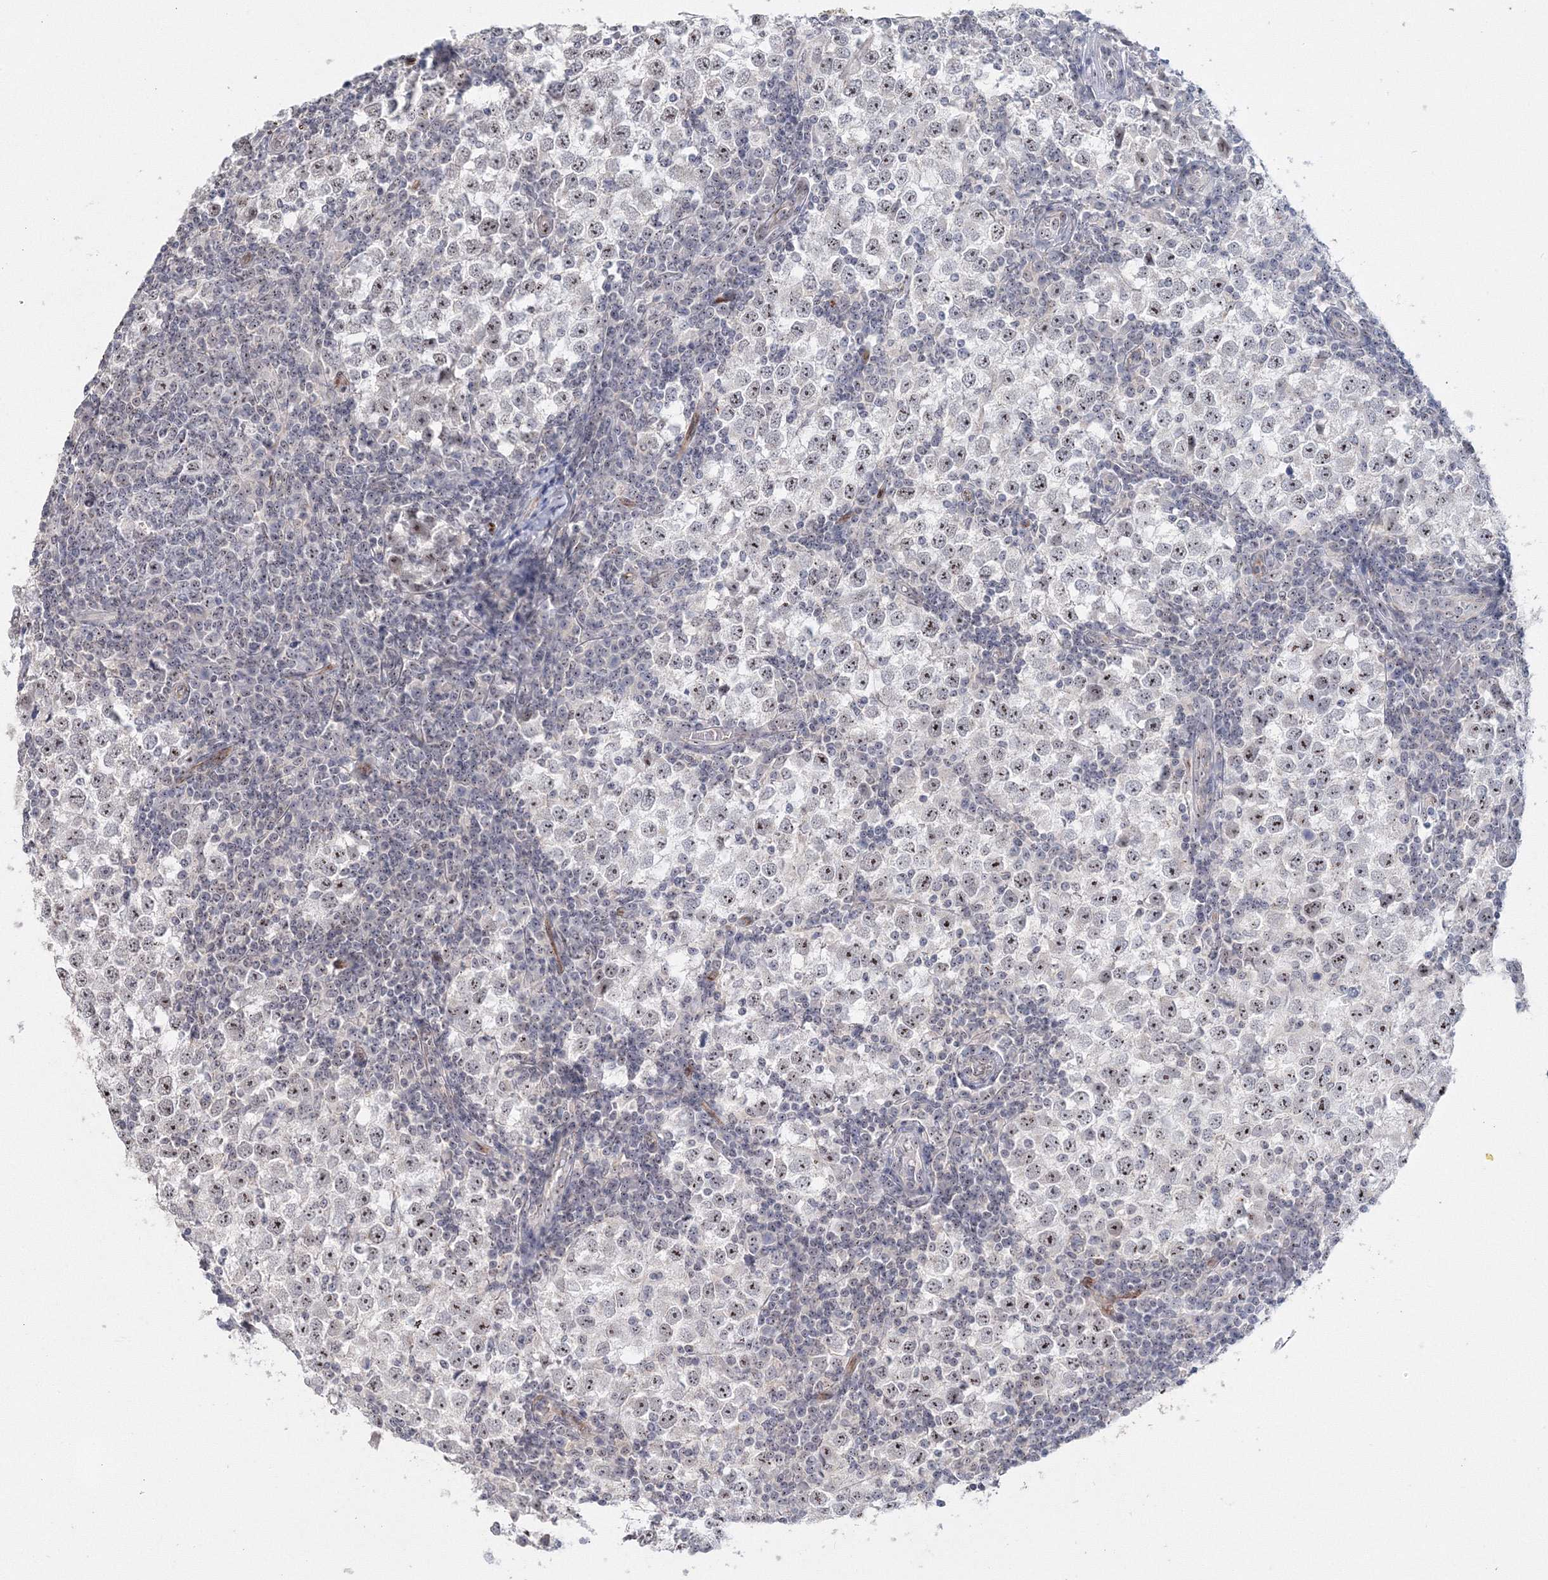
{"staining": {"intensity": "moderate", "quantity": "<25%", "location": "nuclear"}, "tissue": "testis cancer", "cell_type": "Tumor cells", "image_type": "cancer", "snomed": [{"axis": "morphology", "description": "Seminoma, NOS"}, {"axis": "topography", "description": "Testis"}], "caption": "Tumor cells exhibit moderate nuclear positivity in approximately <25% of cells in testis cancer (seminoma).", "gene": "SIRT7", "patient": {"sex": "male", "age": 65}}